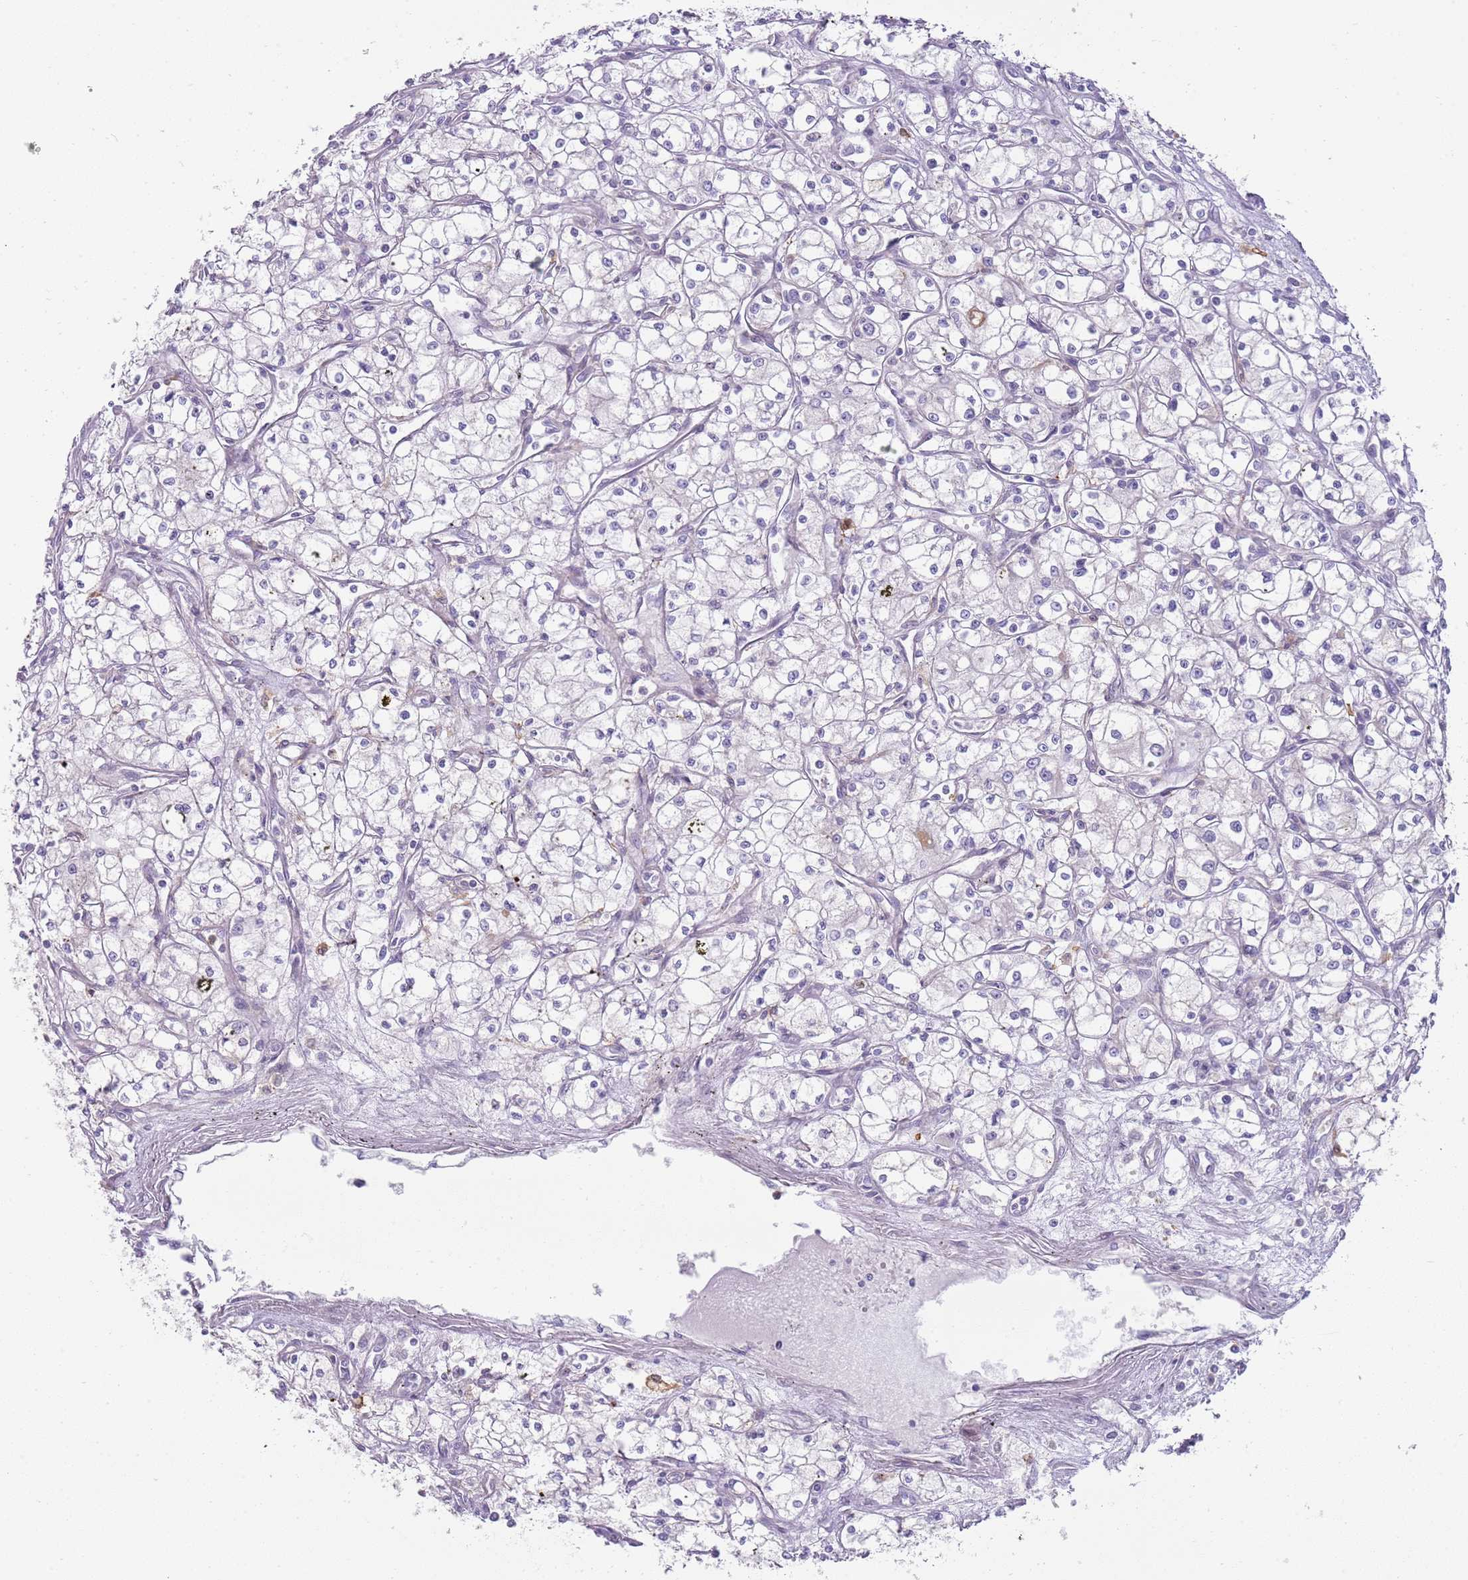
{"staining": {"intensity": "negative", "quantity": "none", "location": "none"}, "tissue": "renal cancer", "cell_type": "Tumor cells", "image_type": "cancer", "snomed": [{"axis": "morphology", "description": "Adenocarcinoma, NOS"}, {"axis": "topography", "description": "Kidney"}], "caption": "There is no significant expression in tumor cells of renal cancer (adenocarcinoma).", "gene": "DIPK1C", "patient": {"sex": "male", "age": 59}}